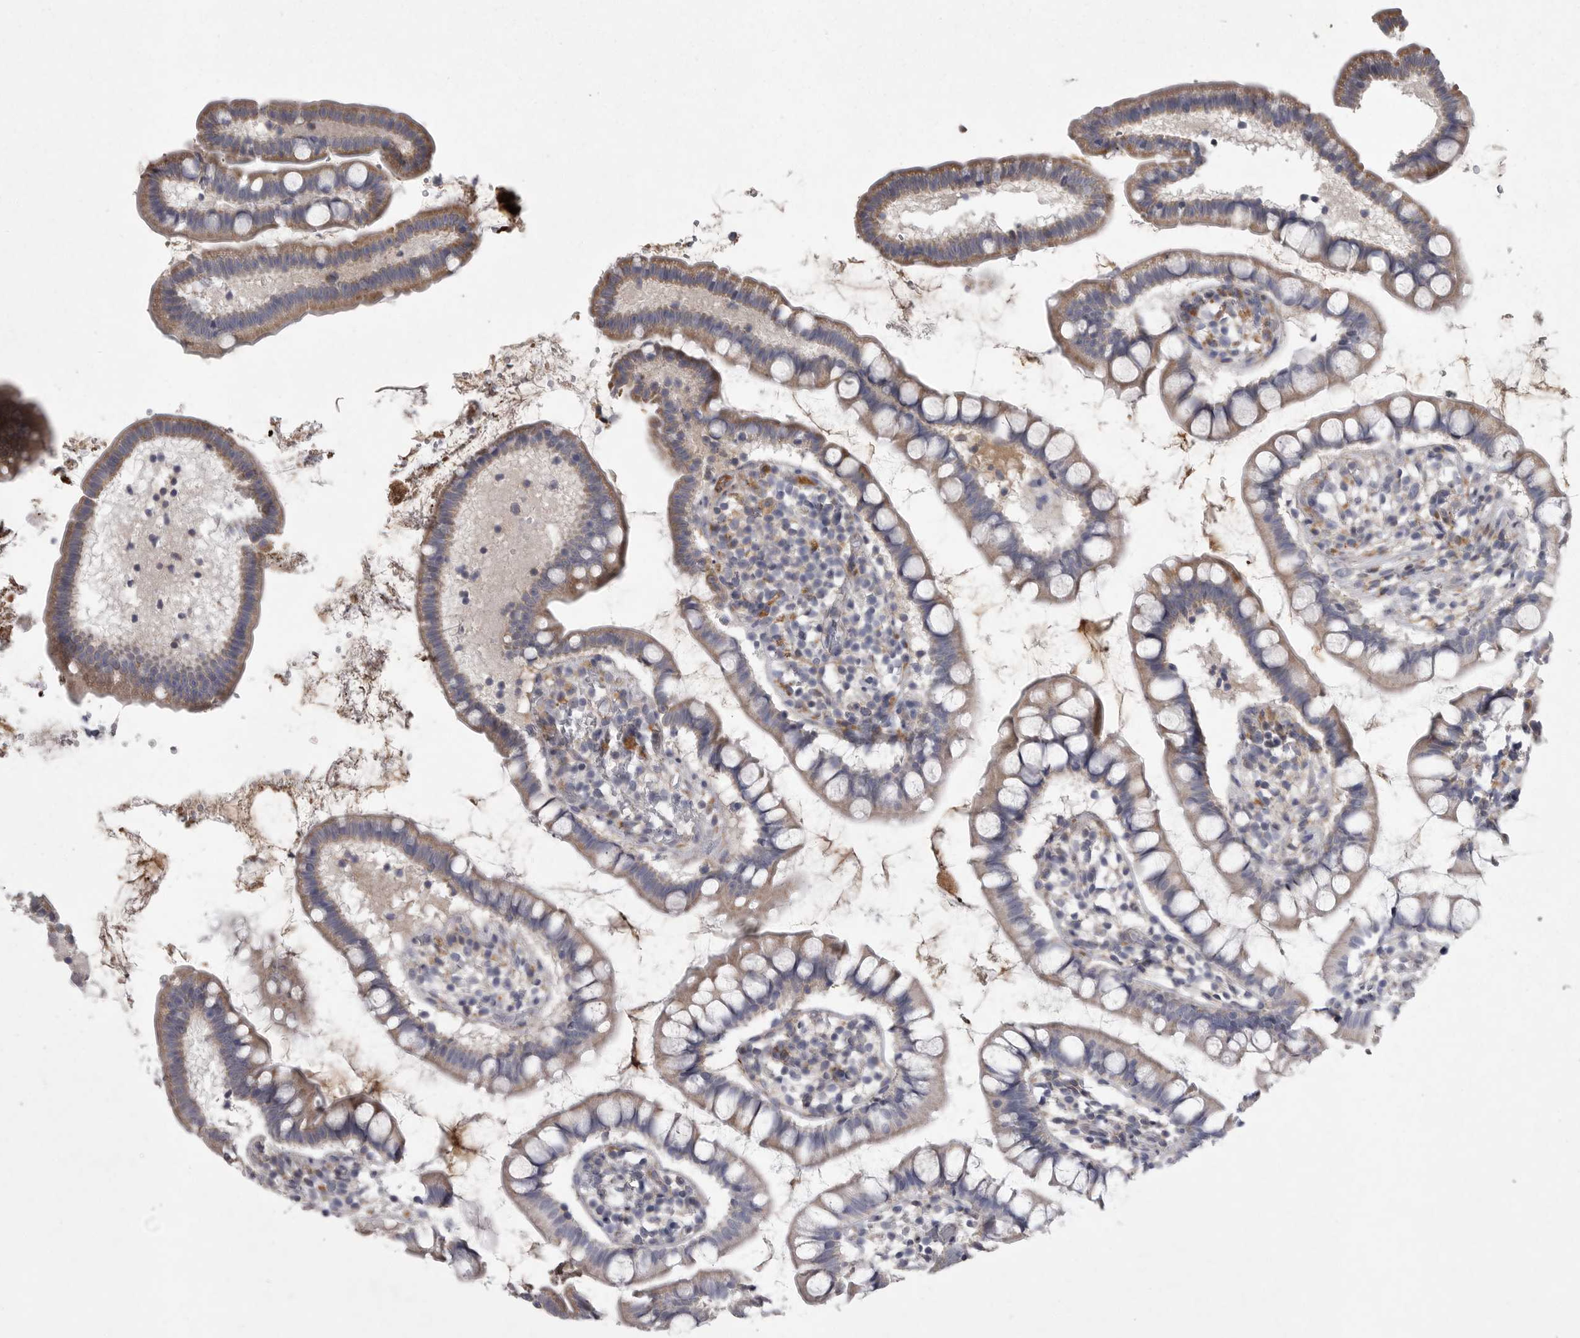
{"staining": {"intensity": "moderate", "quantity": "<25%", "location": "cytoplasmic/membranous"}, "tissue": "small intestine", "cell_type": "Glandular cells", "image_type": "normal", "snomed": [{"axis": "morphology", "description": "Normal tissue, NOS"}, {"axis": "topography", "description": "Small intestine"}], "caption": "Immunohistochemical staining of benign human small intestine reveals low levels of moderate cytoplasmic/membranous staining in about <25% of glandular cells. (DAB = brown stain, brightfield microscopy at high magnification).", "gene": "CRP", "patient": {"sex": "female", "age": 84}}